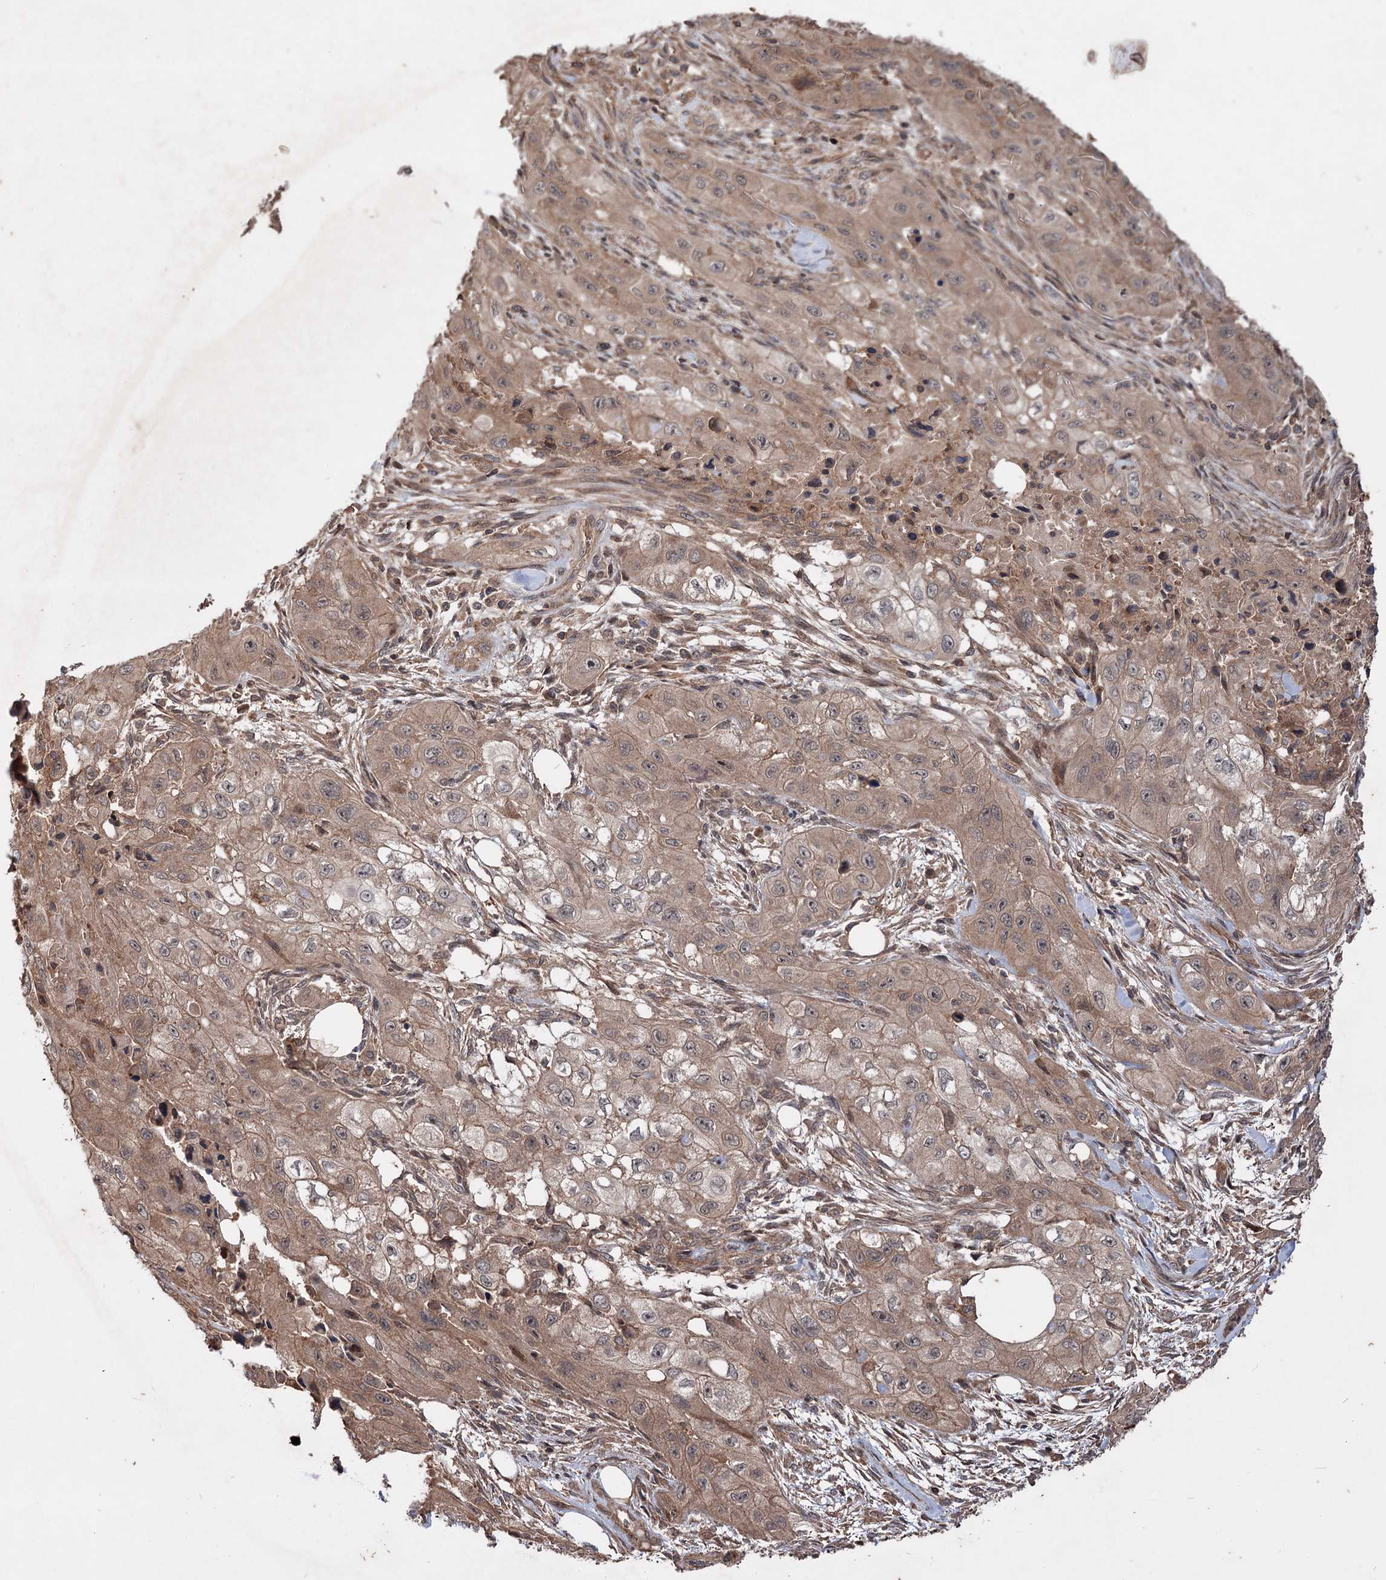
{"staining": {"intensity": "weak", "quantity": ">75%", "location": "cytoplasmic/membranous"}, "tissue": "skin cancer", "cell_type": "Tumor cells", "image_type": "cancer", "snomed": [{"axis": "morphology", "description": "Squamous cell carcinoma, NOS"}, {"axis": "topography", "description": "Skin"}, {"axis": "topography", "description": "Subcutis"}], "caption": "Immunohistochemistry of human squamous cell carcinoma (skin) shows low levels of weak cytoplasmic/membranous positivity in about >75% of tumor cells. (brown staining indicates protein expression, while blue staining denotes nuclei).", "gene": "ADK", "patient": {"sex": "male", "age": 73}}